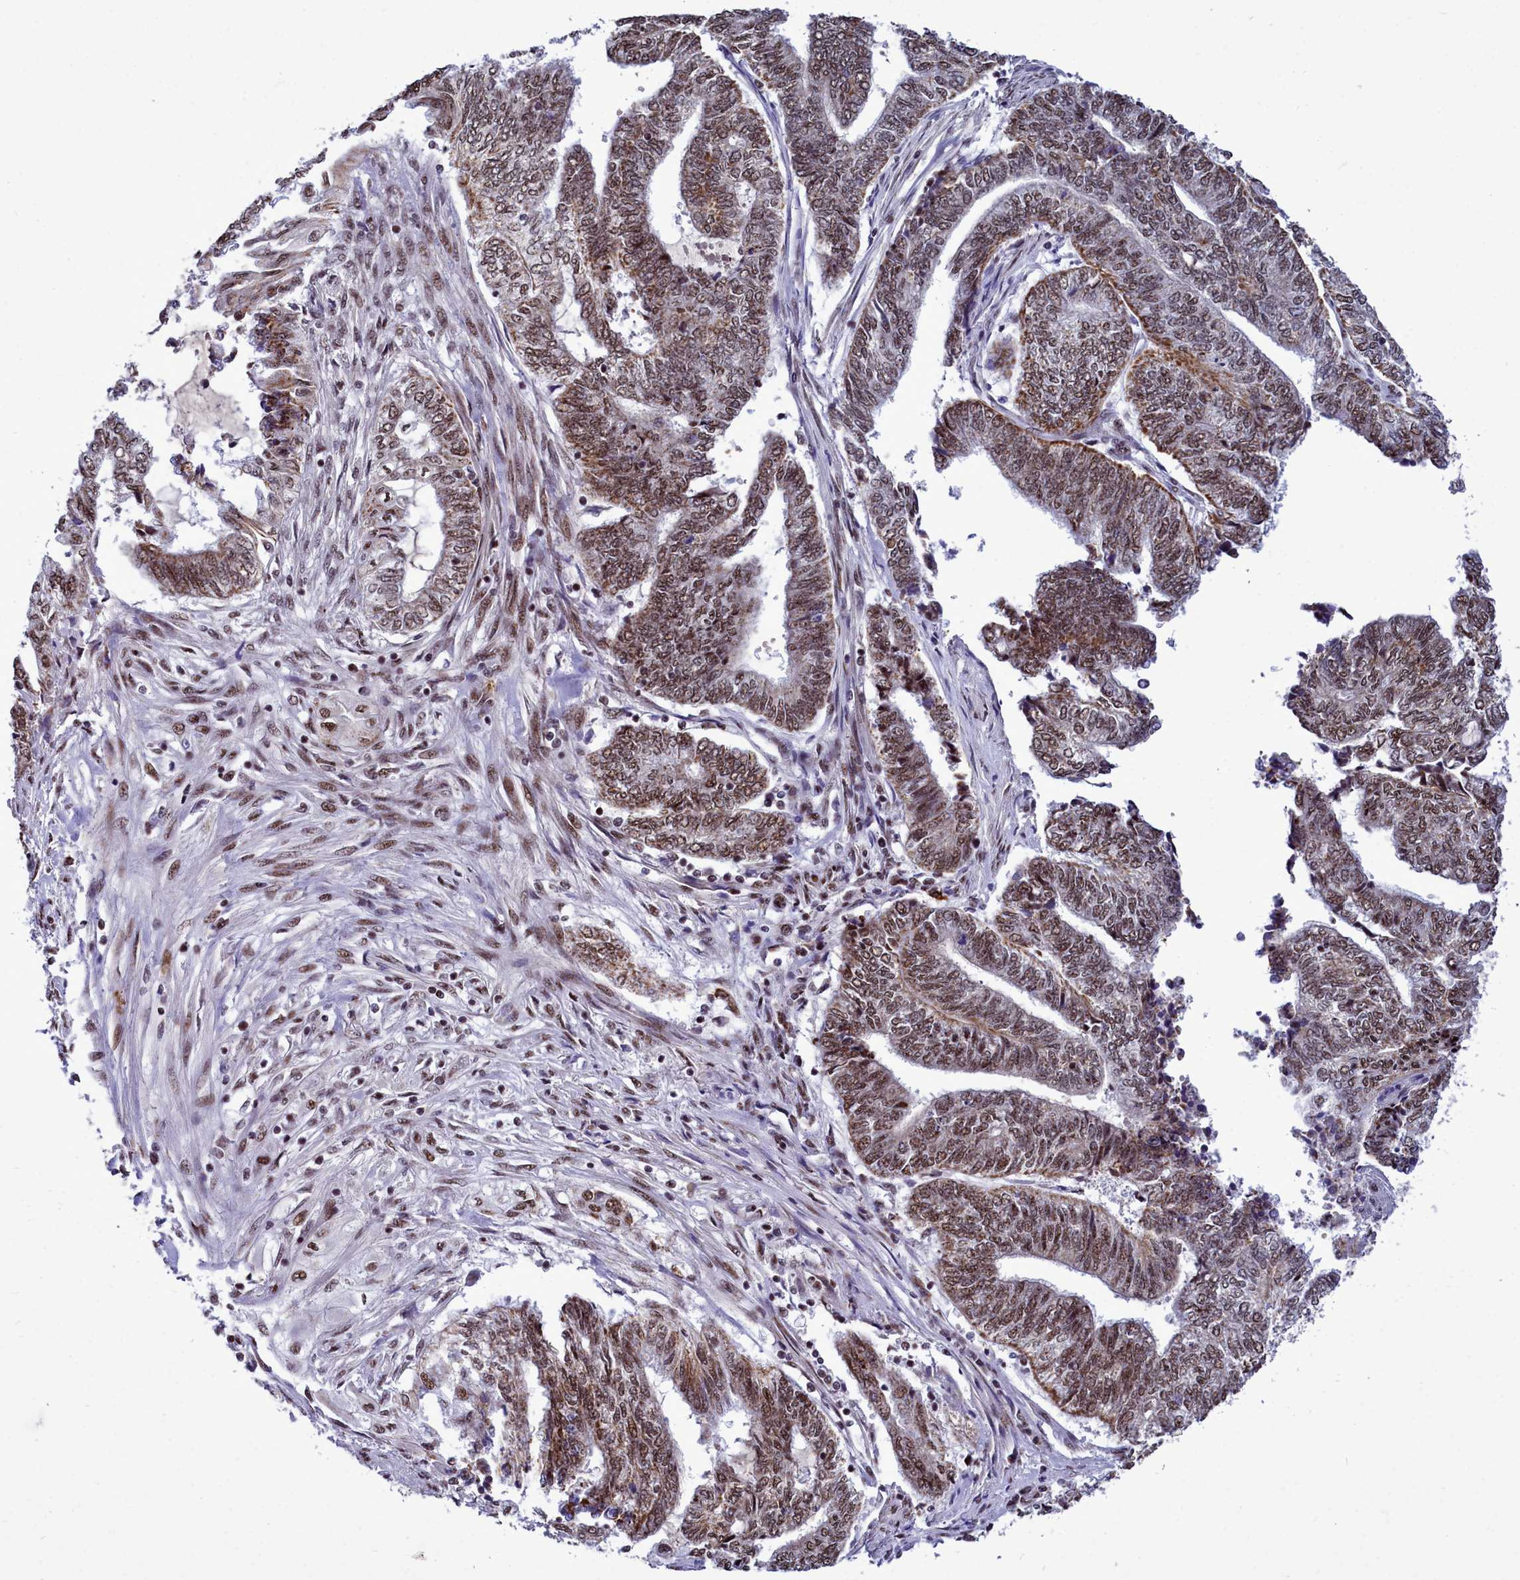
{"staining": {"intensity": "moderate", "quantity": ">75%", "location": "cytoplasmic/membranous,nuclear"}, "tissue": "endometrial cancer", "cell_type": "Tumor cells", "image_type": "cancer", "snomed": [{"axis": "morphology", "description": "Adenocarcinoma, NOS"}, {"axis": "topography", "description": "Uterus"}, {"axis": "topography", "description": "Endometrium"}], "caption": "Brown immunohistochemical staining in endometrial cancer demonstrates moderate cytoplasmic/membranous and nuclear positivity in about >75% of tumor cells.", "gene": "POM121L2", "patient": {"sex": "female", "age": 70}}